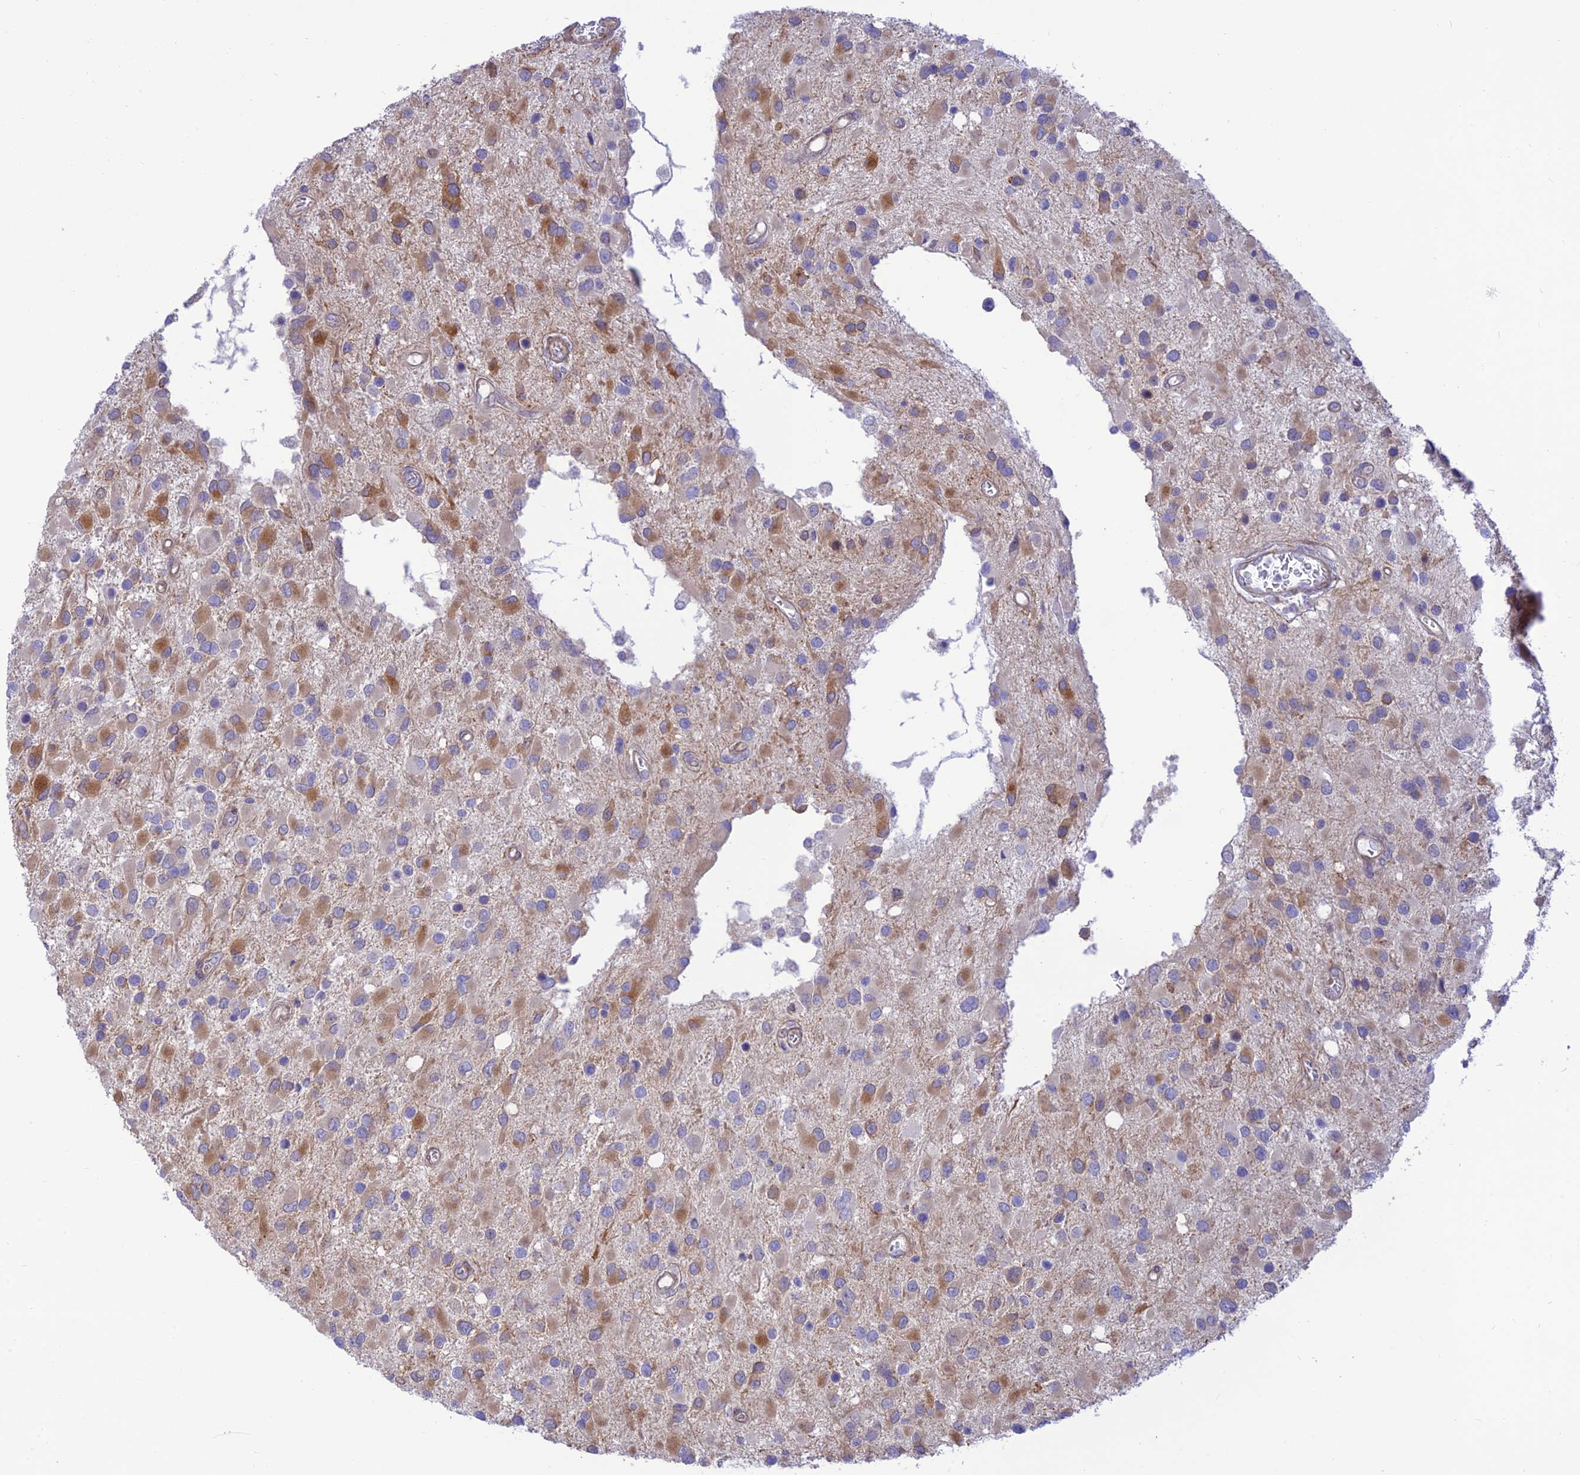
{"staining": {"intensity": "moderate", "quantity": "25%-75%", "location": "cytoplasmic/membranous"}, "tissue": "glioma", "cell_type": "Tumor cells", "image_type": "cancer", "snomed": [{"axis": "morphology", "description": "Glioma, malignant, High grade"}, {"axis": "topography", "description": "Brain"}], "caption": "Protein analysis of glioma tissue exhibits moderate cytoplasmic/membranous positivity in approximately 25%-75% of tumor cells.", "gene": "KCNAB1", "patient": {"sex": "male", "age": 53}}